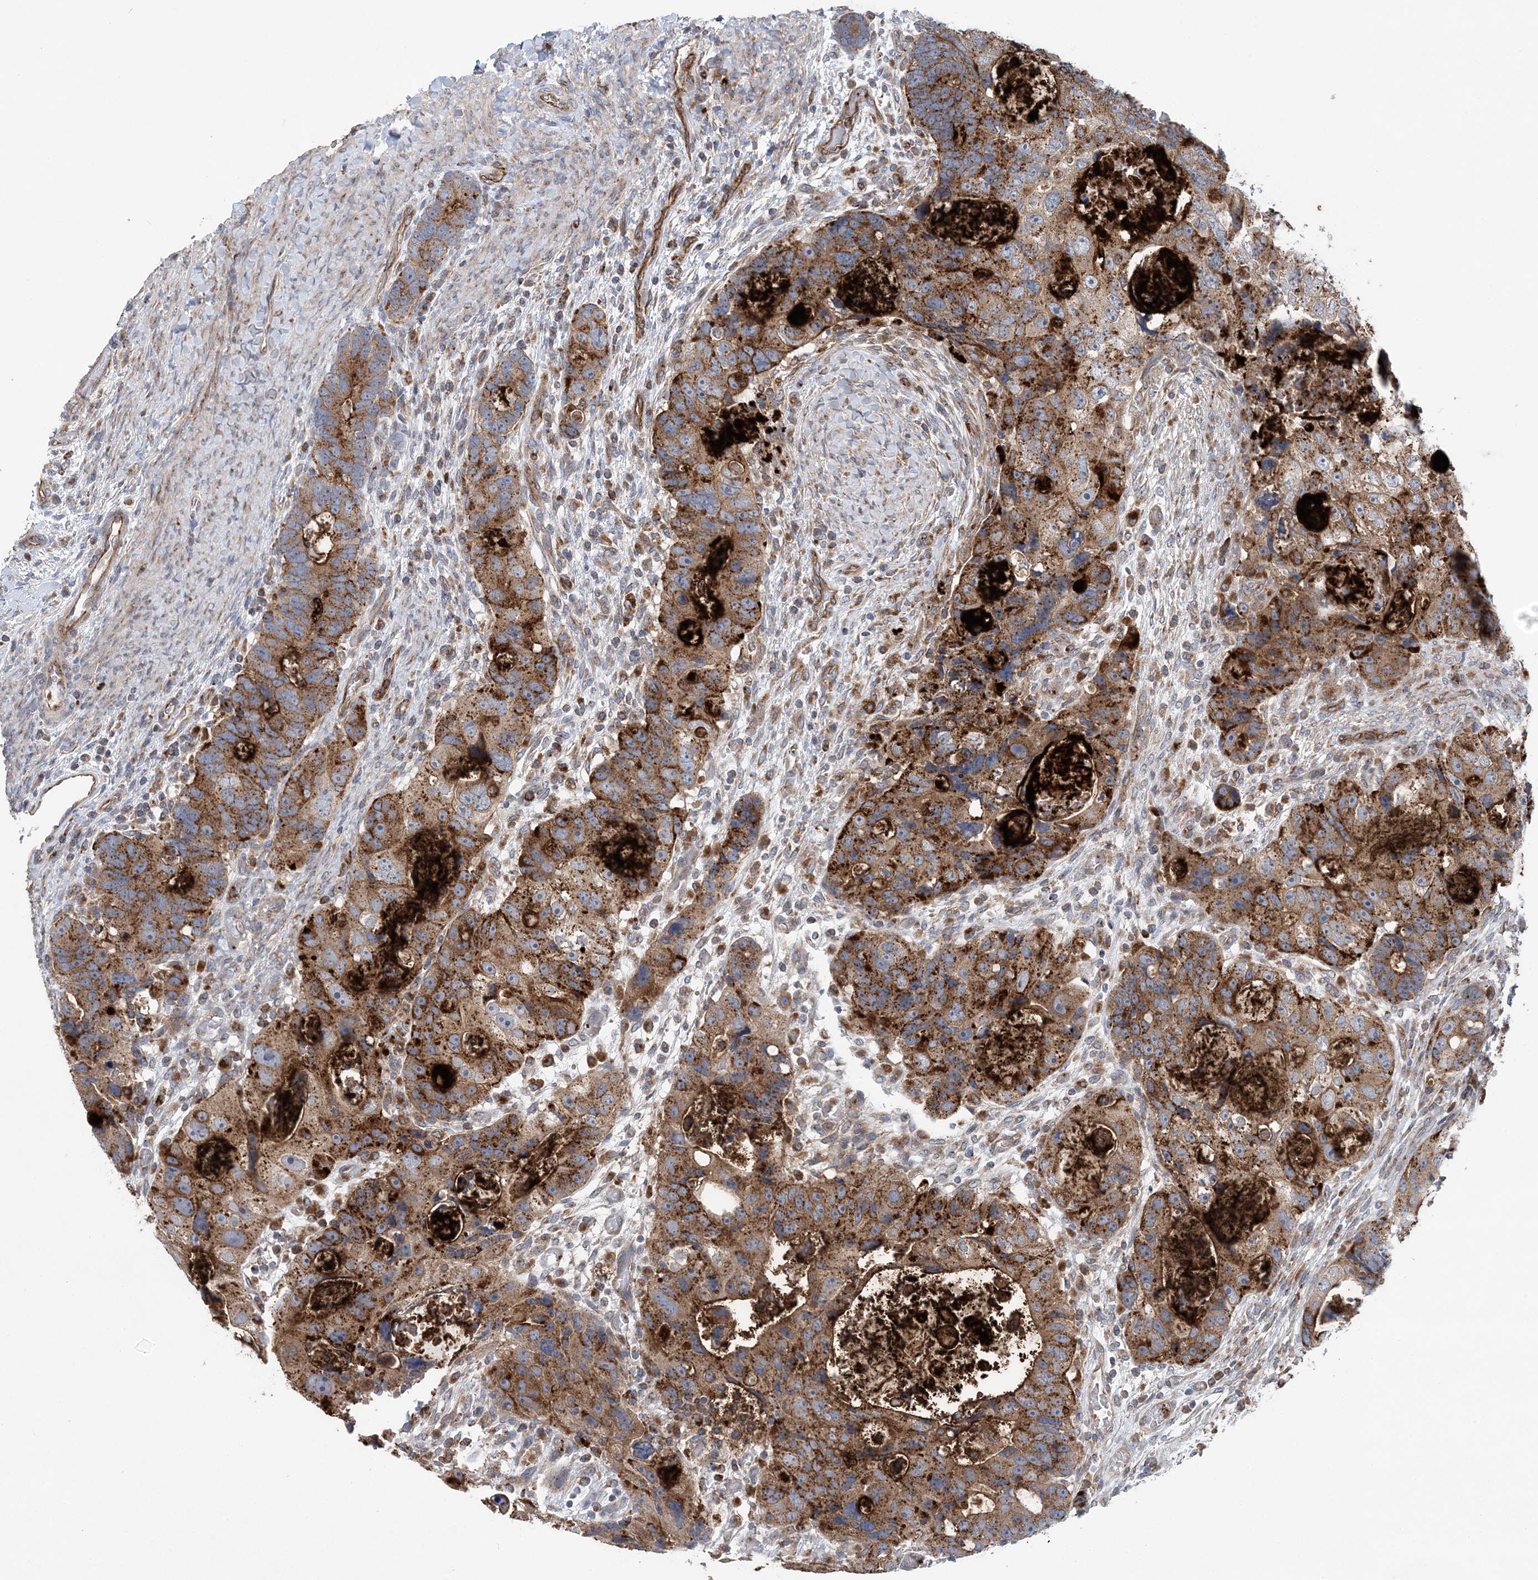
{"staining": {"intensity": "moderate", "quantity": ">75%", "location": "cytoplasmic/membranous"}, "tissue": "colorectal cancer", "cell_type": "Tumor cells", "image_type": "cancer", "snomed": [{"axis": "morphology", "description": "Adenocarcinoma, NOS"}, {"axis": "topography", "description": "Rectum"}], "caption": "Colorectal adenocarcinoma stained with a brown dye shows moderate cytoplasmic/membranous positive positivity in about >75% of tumor cells.", "gene": "PTTG1IP", "patient": {"sex": "male", "age": 59}}